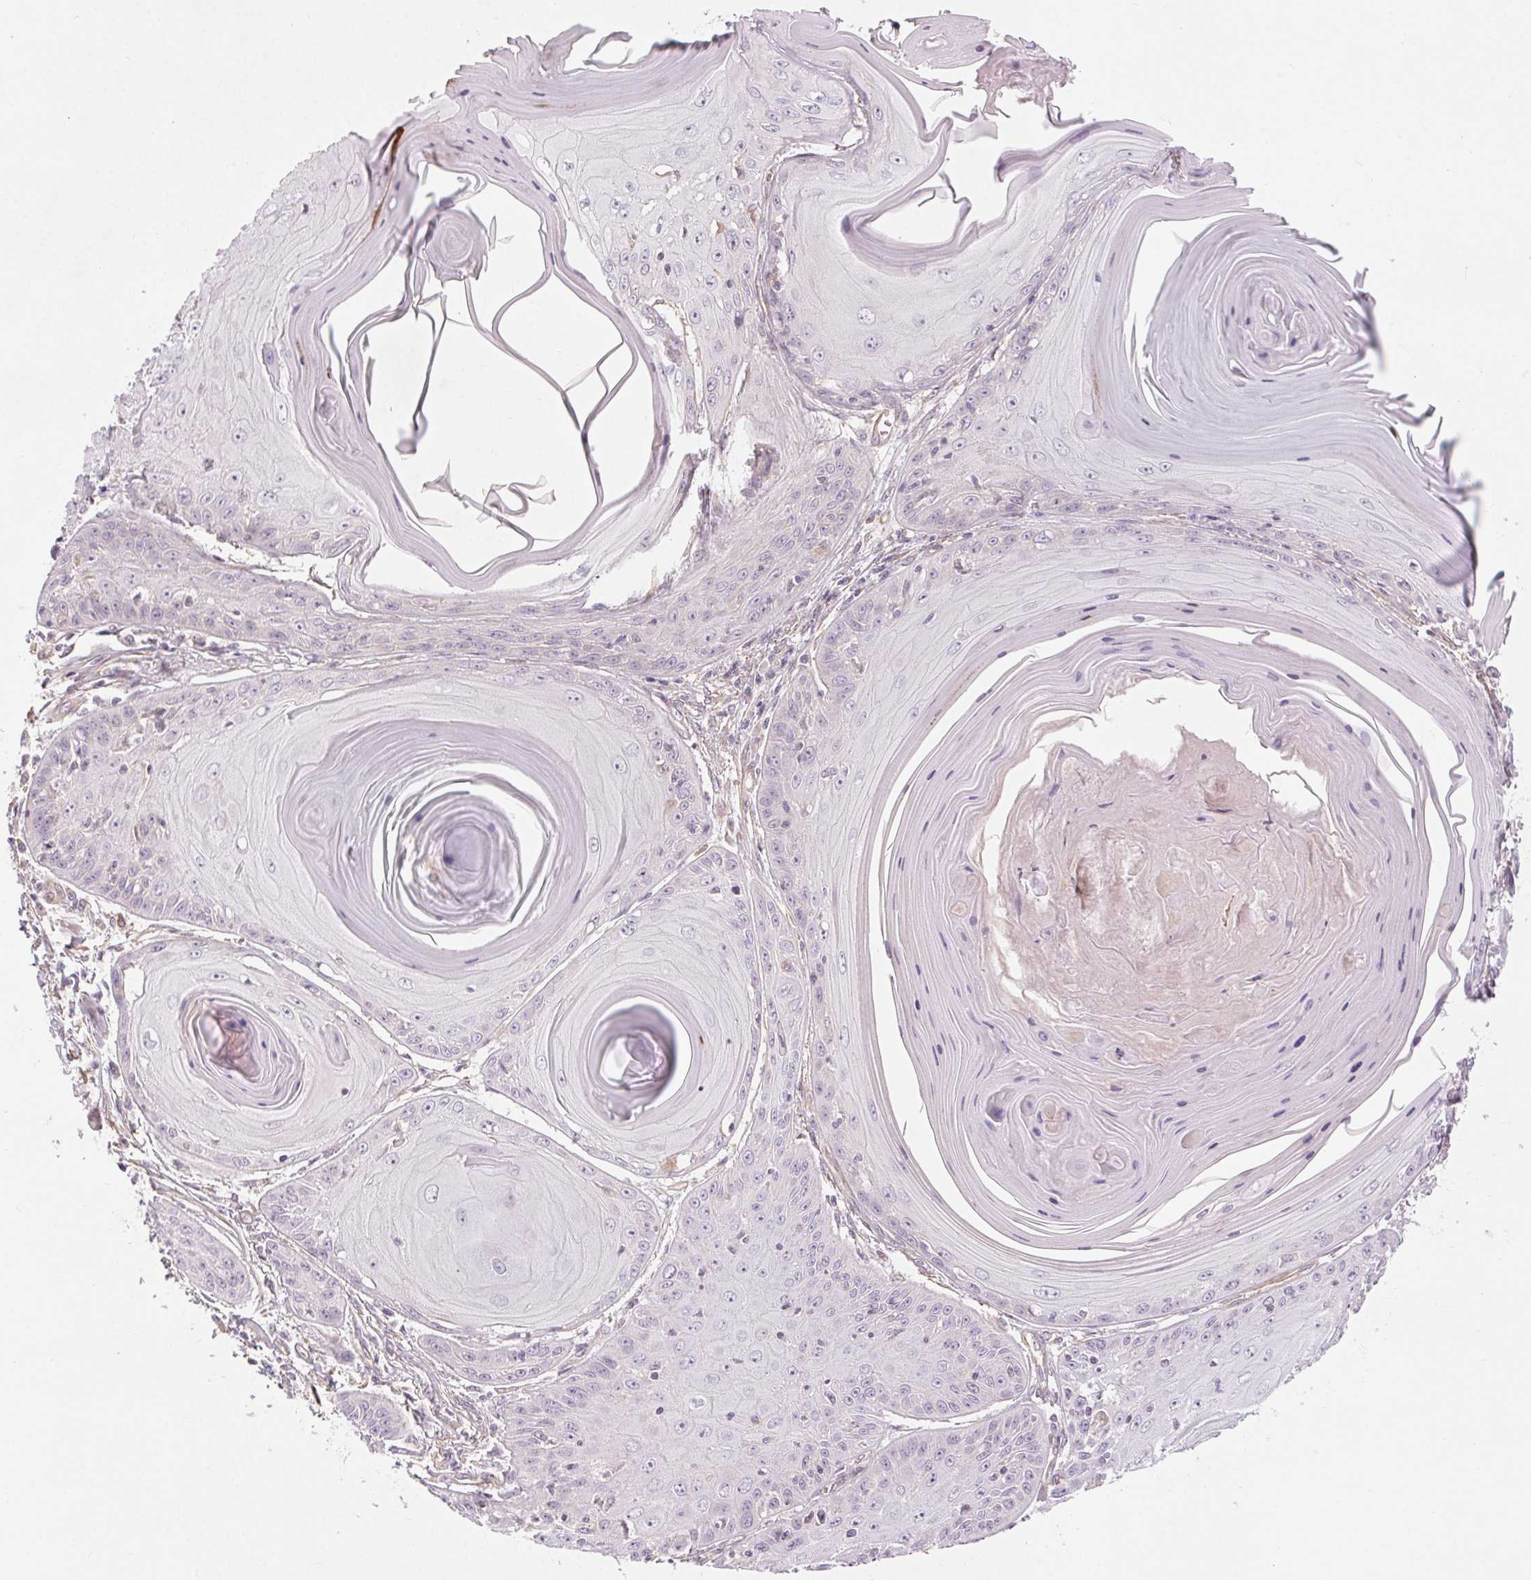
{"staining": {"intensity": "negative", "quantity": "none", "location": "none"}, "tissue": "skin cancer", "cell_type": "Tumor cells", "image_type": "cancer", "snomed": [{"axis": "morphology", "description": "Squamous cell carcinoma, NOS"}, {"axis": "topography", "description": "Skin"}, {"axis": "topography", "description": "Vulva"}], "caption": "This is an immunohistochemistry (IHC) micrograph of human skin squamous cell carcinoma. There is no staining in tumor cells.", "gene": "CCSER1", "patient": {"sex": "female", "age": 85}}